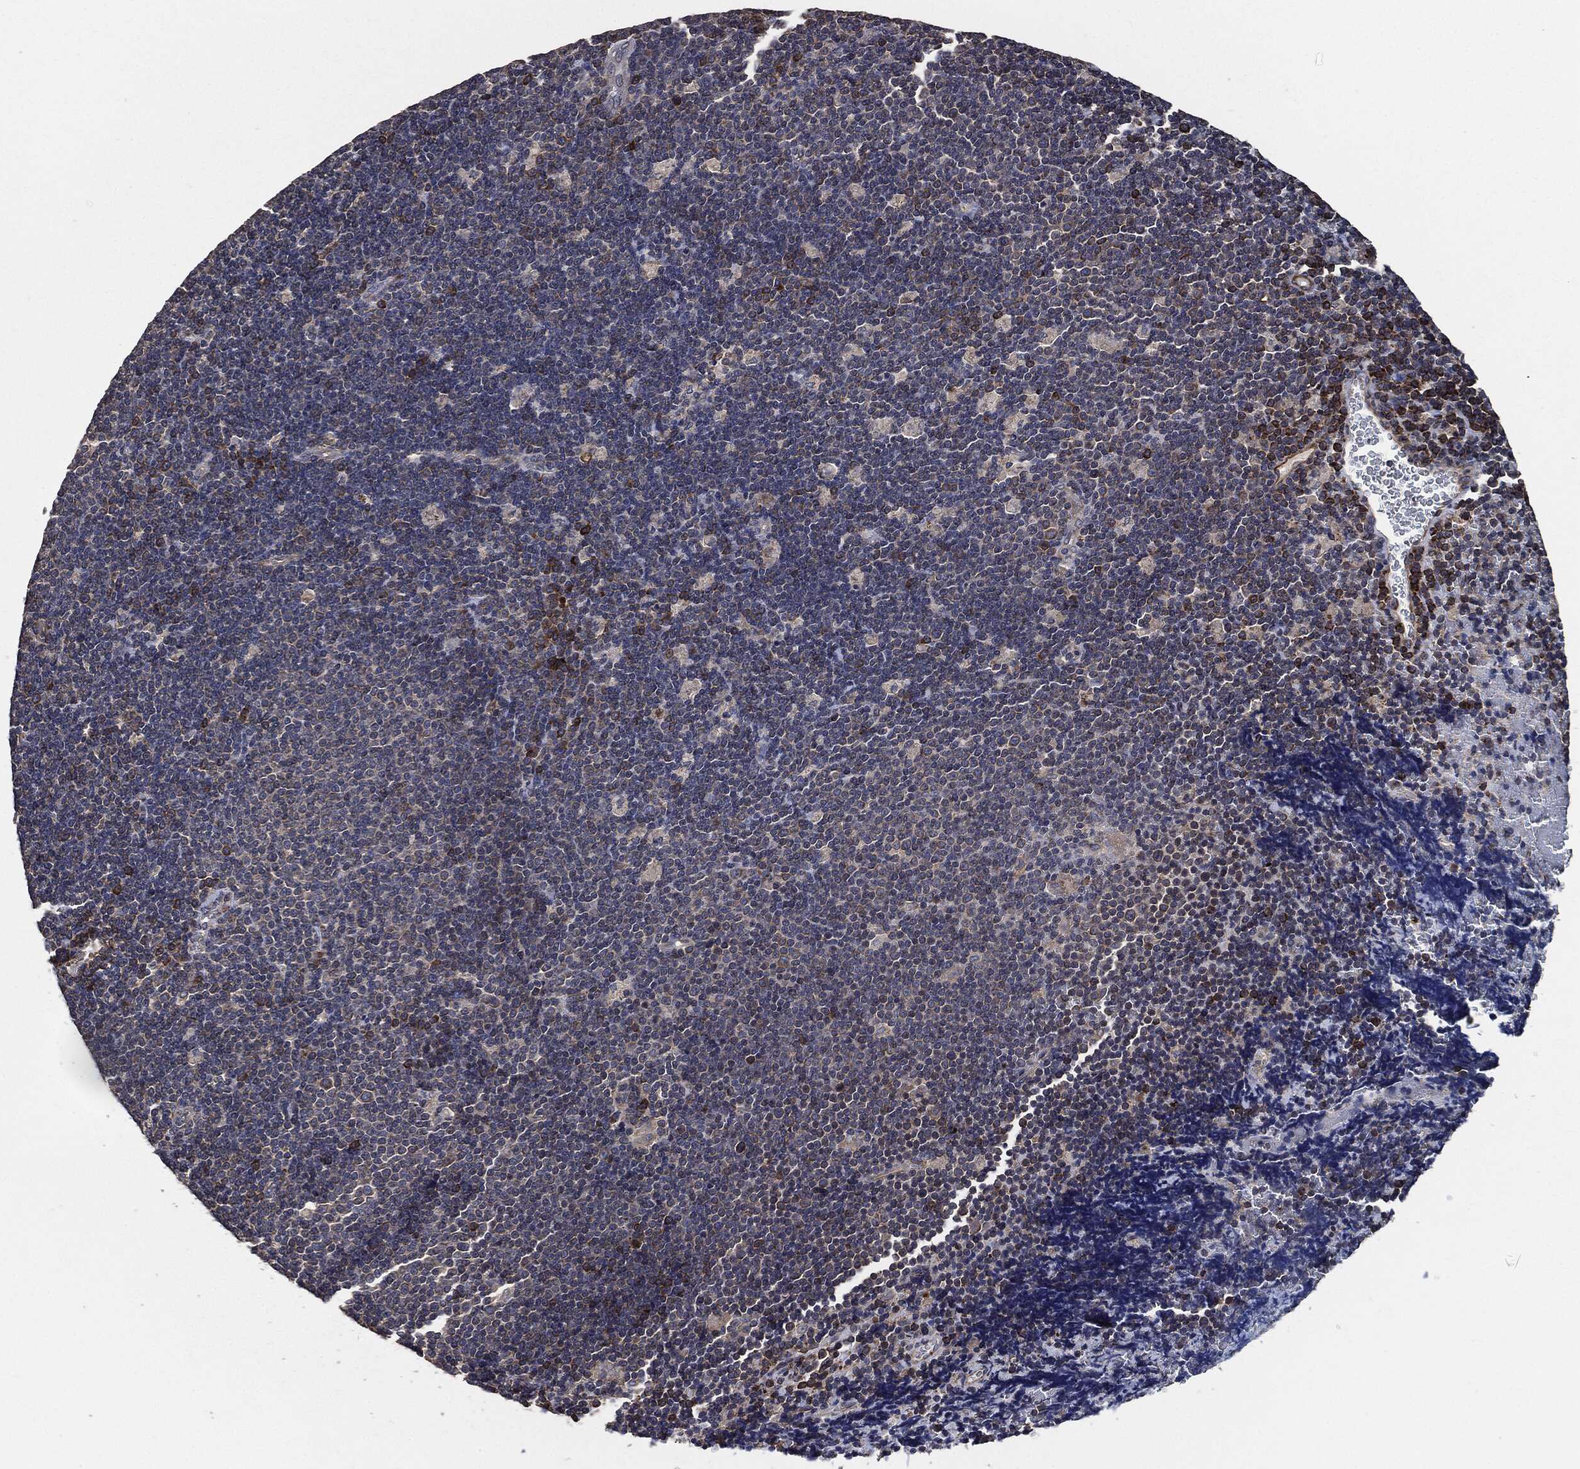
{"staining": {"intensity": "strong", "quantity": "<25%", "location": "cytoplasmic/membranous"}, "tissue": "lymphoma", "cell_type": "Tumor cells", "image_type": "cancer", "snomed": [{"axis": "morphology", "description": "Malignant lymphoma, non-Hodgkin's type, Low grade"}, {"axis": "topography", "description": "Brain"}], "caption": "Immunohistochemical staining of malignant lymphoma, non-Hodgkin's type (low-grade) shows medium levels of strong cytoplasmic/membranous staining in approximately <25% of tumor cells.", "gene": "STK3", "patient": {"sex": "female", "age": 66}}